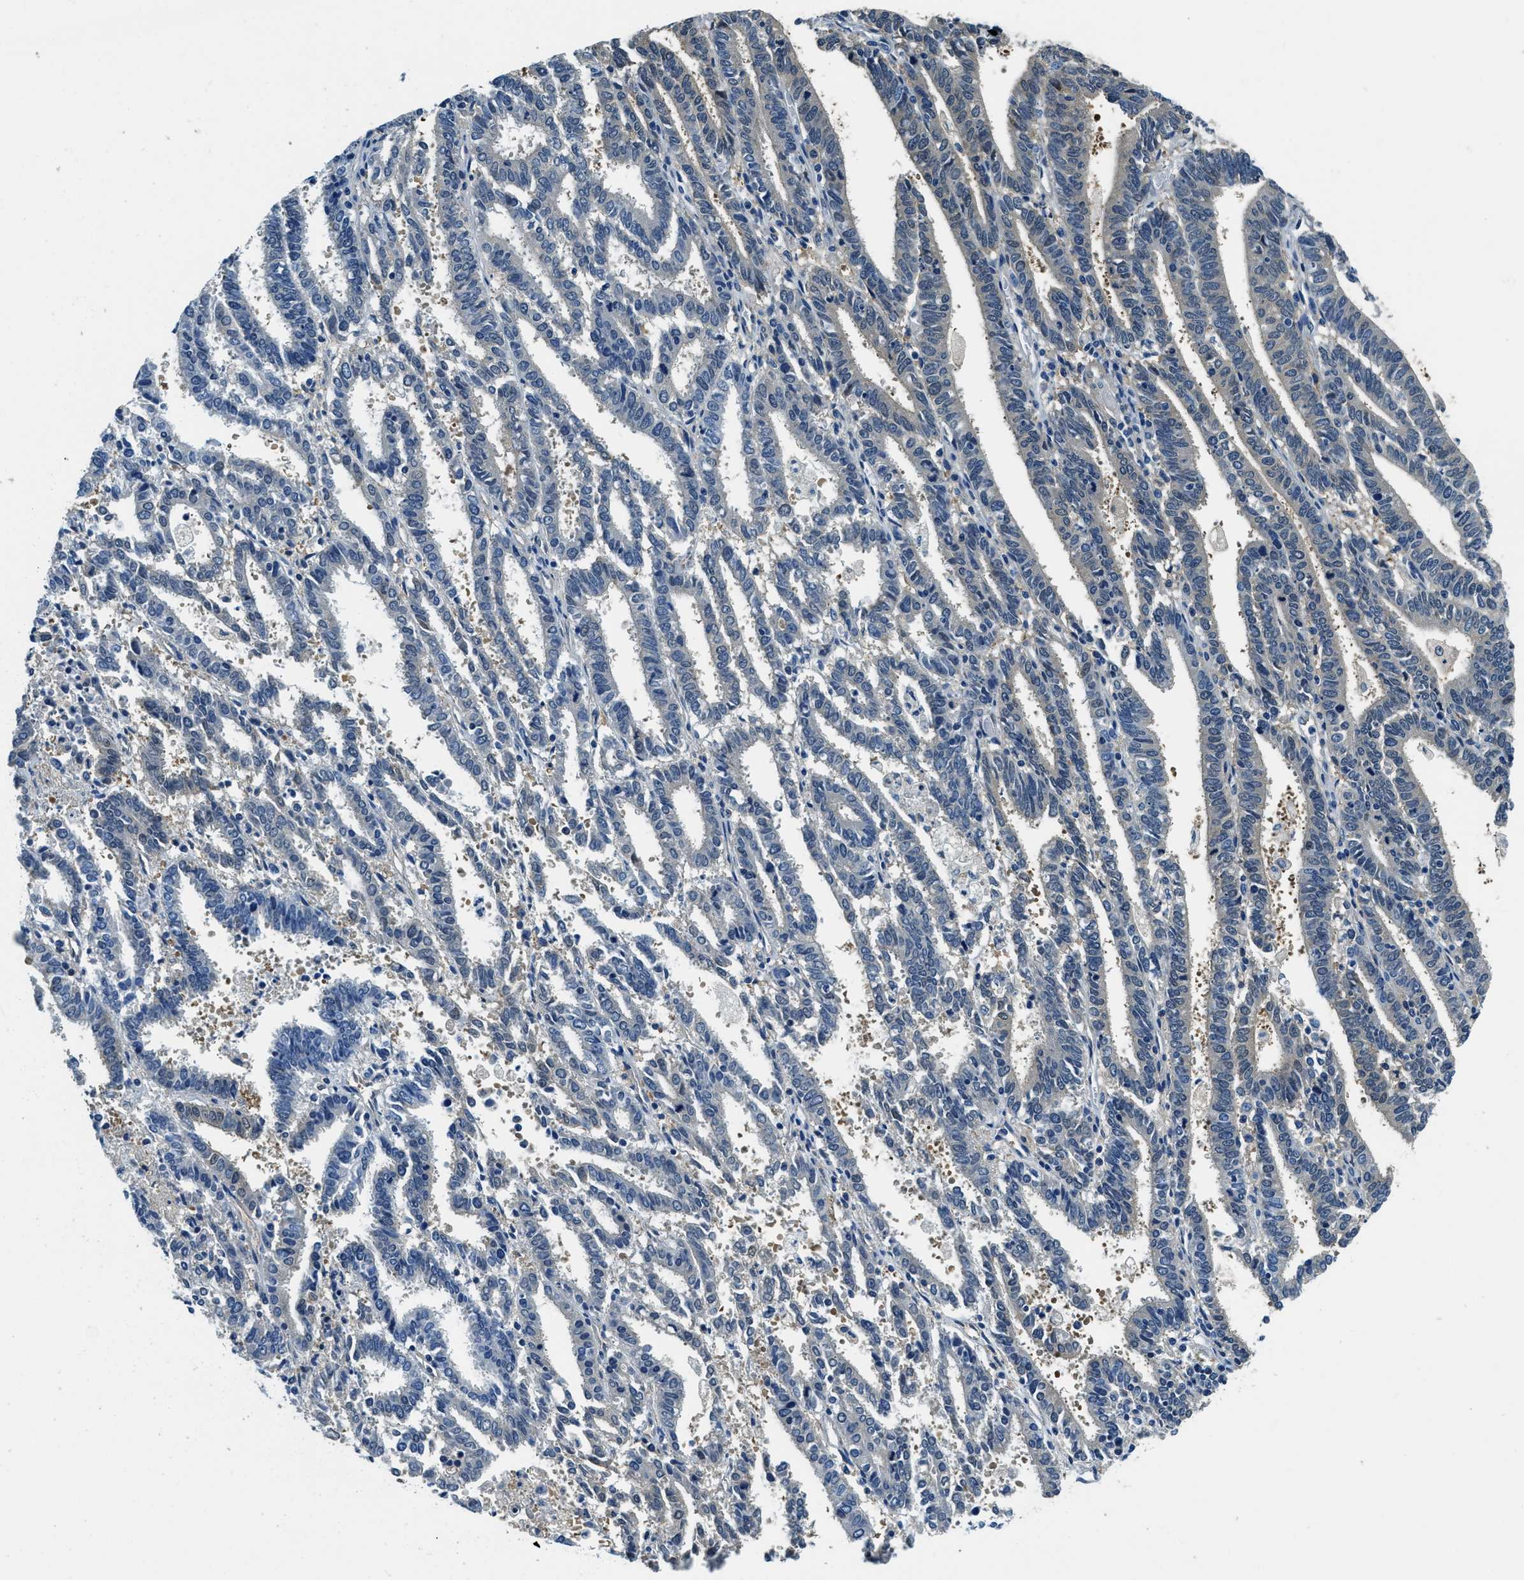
{"staining": {"intensity": "weak", "quantity": "25%-75%", "location": "cytoplasmic/membranous"}, "tissue": "endometrial cancer", "cell_type": "Tumor cells", "image_type": "cancer", "snomed": [{"axis": "morphology", "description": "Adenocarcinoma, NOS"}, {"axis": "topography", "description": "Uterus"}], "caption": "Immunohistochemical staining of human endometrial adenocarcinoma demonstrates low levels of weak cytoplasmic/membranous protein expression in approximately 25%-75% of tumor cells.", "gene": "TWF1", "patient": {"sex": "female", "age": 83}}